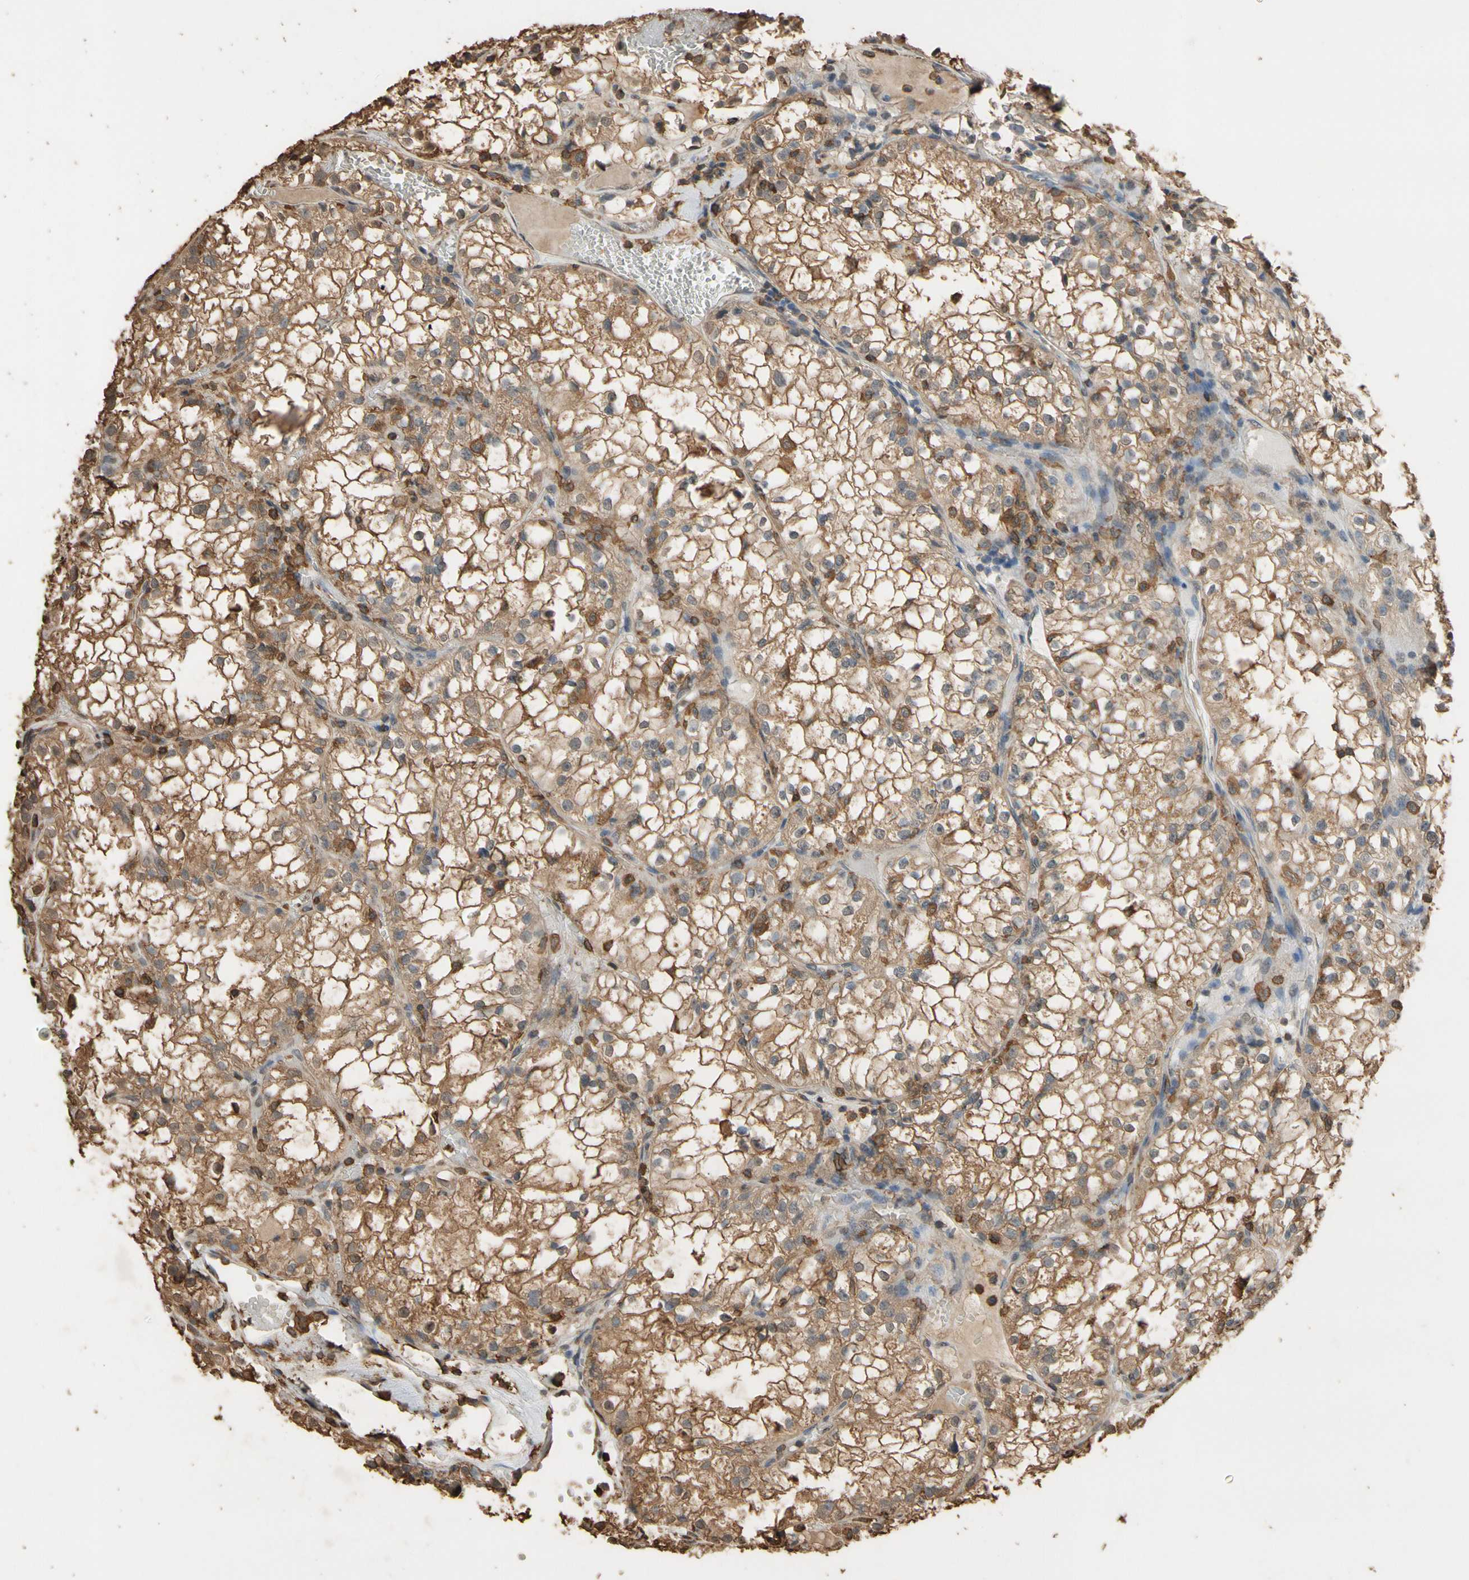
{"staining": {"intensity": "moderate", "quantity": ">75%", "location": "cytoplasmic/membranous"}, "tissue": "renal cancer", "cell_type": "Tumor cells", "image_type": "cancer", "snomed": [{"axis": "morphology", "description": "Adenocarcinoma, NOS"}, {"axis": "topography", "description": "Kidney"}], "caption": "Immunohistochemical staining of renal adenocarcinoma demonstrates medium levels of moderate cytoplasmic/membranous protein positivity in approximately >75% of tumor cells.", "gene": "TNFSF13B", "patient": {"sex": "male", "age": 56}}